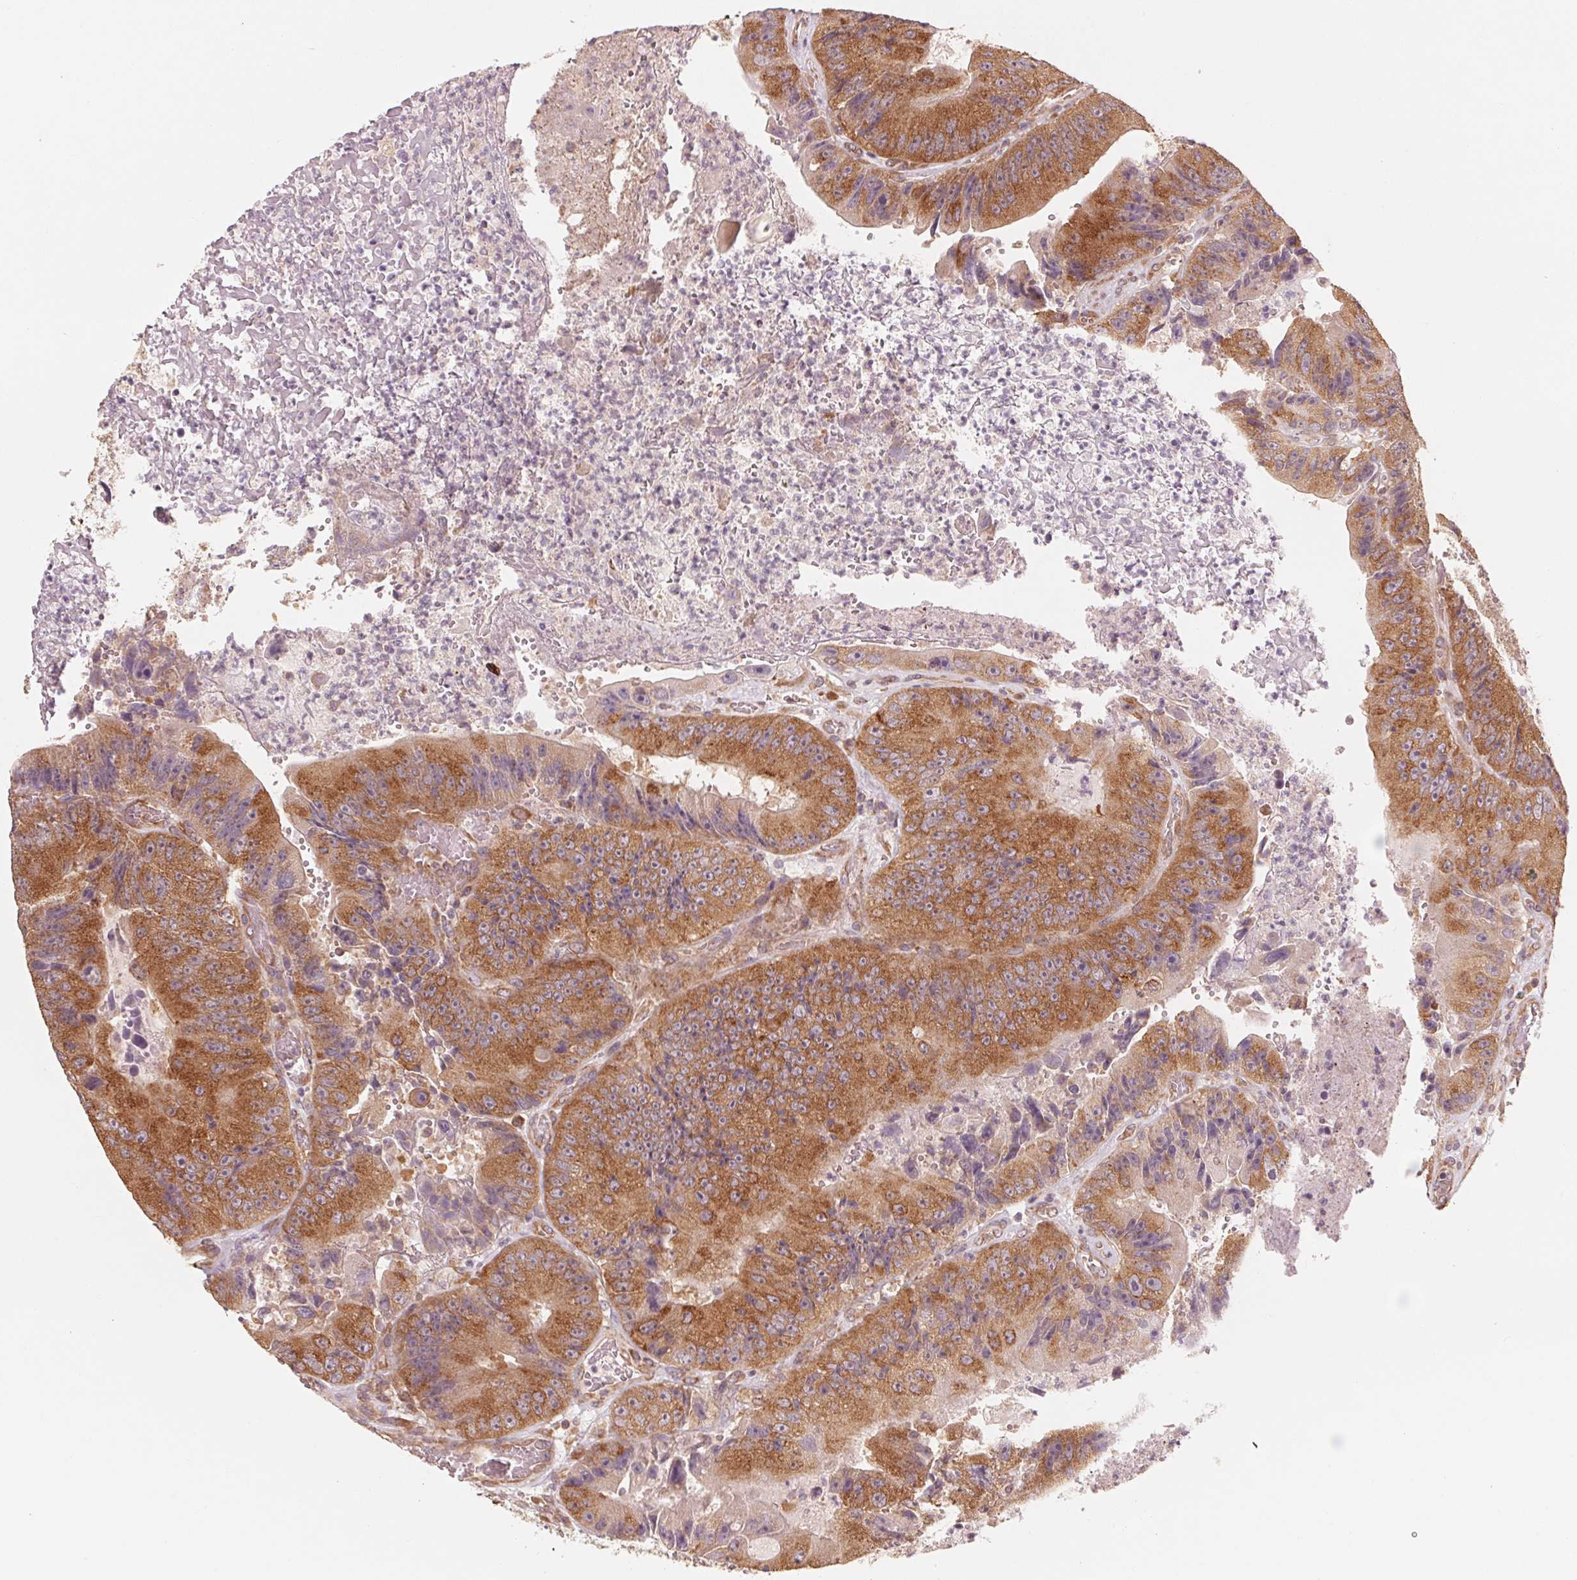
{"staining": {"intensity": "strong", "quantity": ">75%", "location": "cytoplasmic/membranous"}, "tissue": "colorectal cancer", "cell_type": "Tumor cells", "image_type": "cancer", "snomed": [{"axis": "morphology", "description": "Adenocarcinoma, NOS"}, {"axis": "topography", "description": "Colon"}], "caption": "A brown stain highlights strong cytoplasmic/membranous positivity of a protein in human colorectal cancer tumor cells.", "gene": "GIGYF2", "patient": {"sex": "female", "age": 86}}